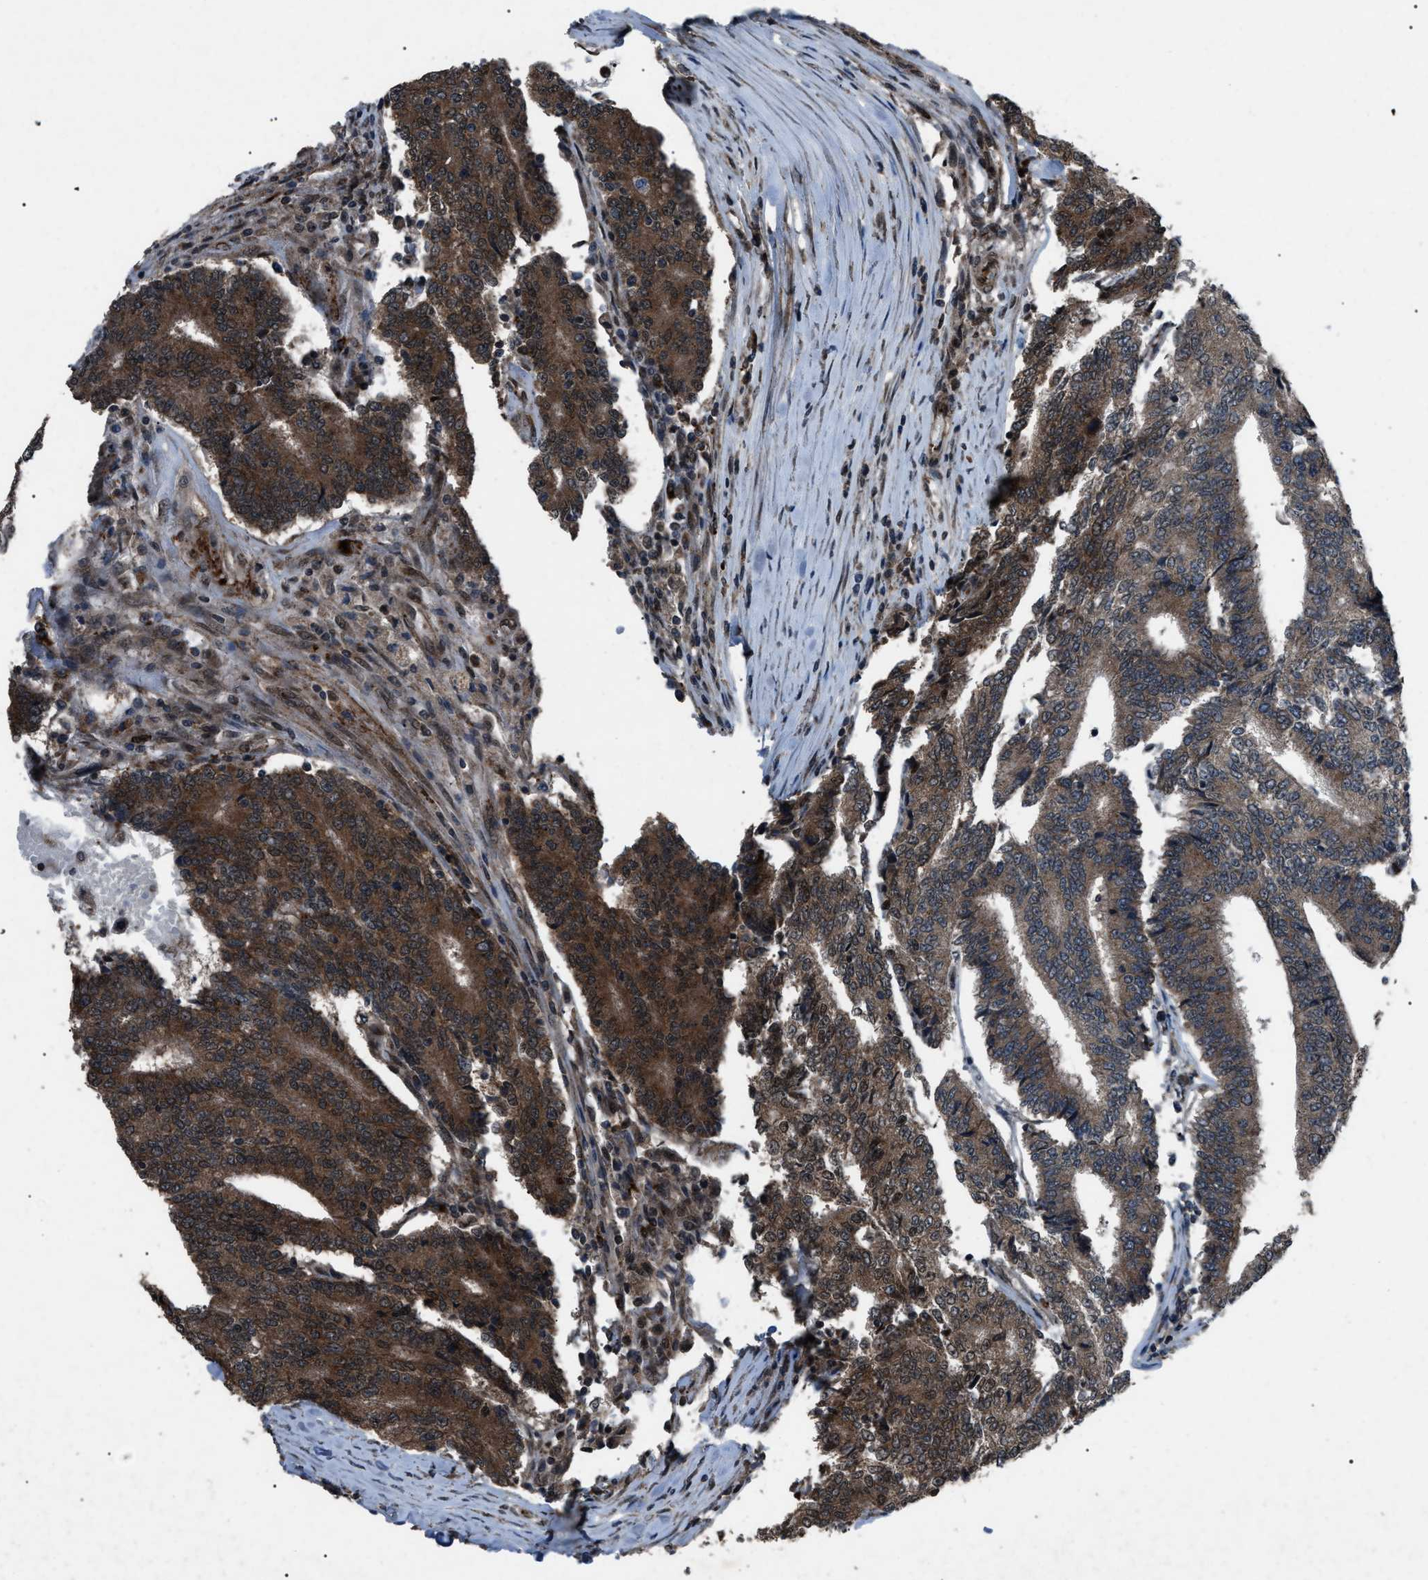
{"staining": {"intensity": "strong", "quantity": ">75%", "location": "cytoplasmic/membranous"}, "tissue": "prostate cancer", "cell_type": "Tumor cells", "image_type": "cancer", "snomed": [{"axis": "morphology", "description": "Normal tissue, NOS"}, {"axis": "morphology", "description": "Adenocarcinoma, High grade"}, {"axis": "topography", "description": "Prostate"}, {"axis": "topography", "description": "Seminal veicle"}], "caption": "Human high-grade adenocarcinoma (prostate) stained with a brown dye shows strong cytoplasmic/membranous positive expression in approximately >75% of tumor cells.", "gene": "ZFAND2A", "patient": {"sex": "male", "age": 55}}